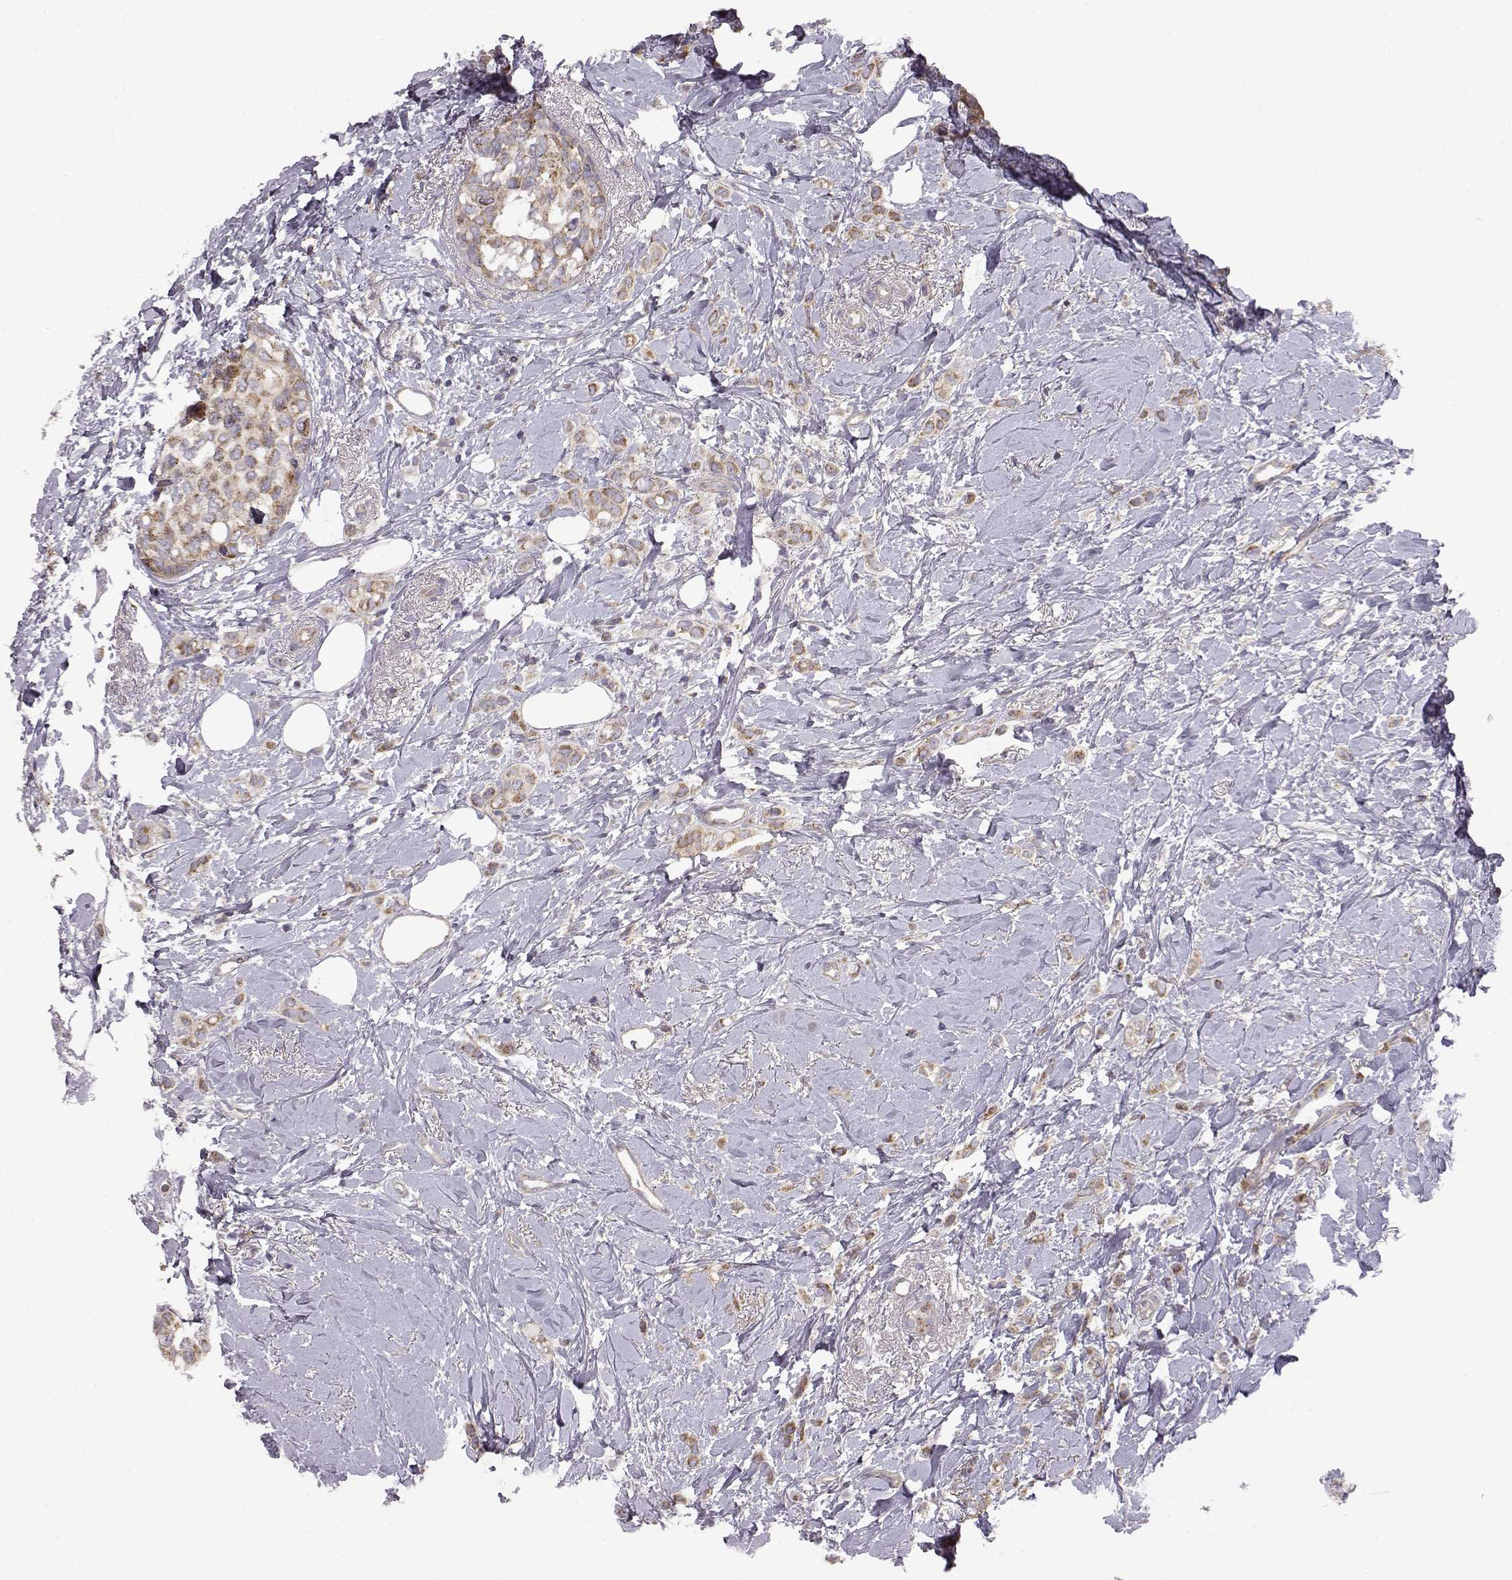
{"staining": {"intensity": "moderate", "quantity": "25%-75%", "location": "cytoplasmic/membranous"}, "tissue": "breast cancer", "cell_type": "Tumor cells", "image_type": "cancer", "snomed": [{"axis": "morphology", "description": "Lobular carcinoma"}, {"axis": "topography", "description": "Breast"}], "caption": "Brown immunohistochemical staining in lobular carcinoma (breast) demonstrates moderate cytoplasmic/membranous staining in about 25%-75% of tumor cells. Nuclei are stained in blue.", "gene": "DDC", "patient": {"sex": "female", "age": 66}}